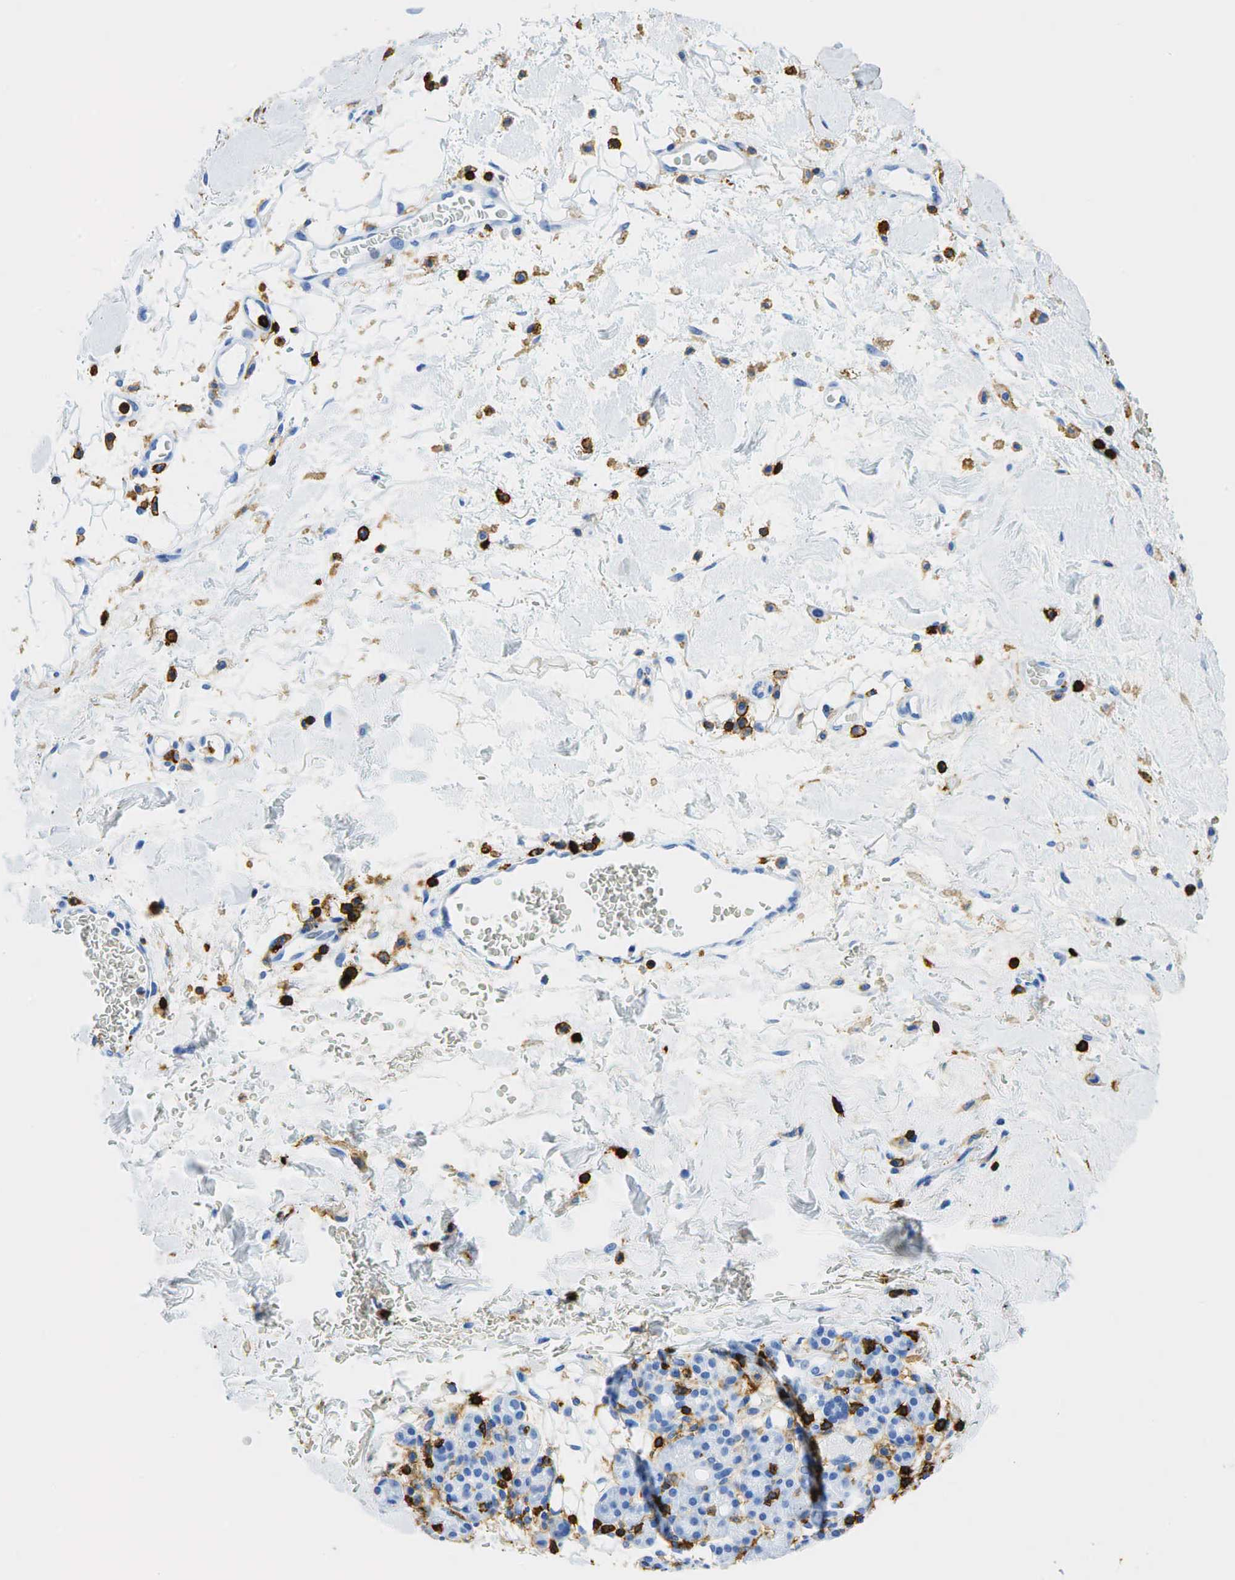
{"staining": {"intensity": "negative", "quantity": "none", "location": "none"}, "tissue": "skin cancer", "cell_type": "Tumor cells", "image_type": "cancer", "snomed": [{"axis": "morphology", "description": "Squamous cell carcinoma, NOS"}, {"axis": "topography", "description": "Skin"}], "caption": "The image exhibits no staining of tumor cells in squamous cell carcinoma (skin).", "gene": "PTPRC", "patient": {"sex": "male", "age": 84}}